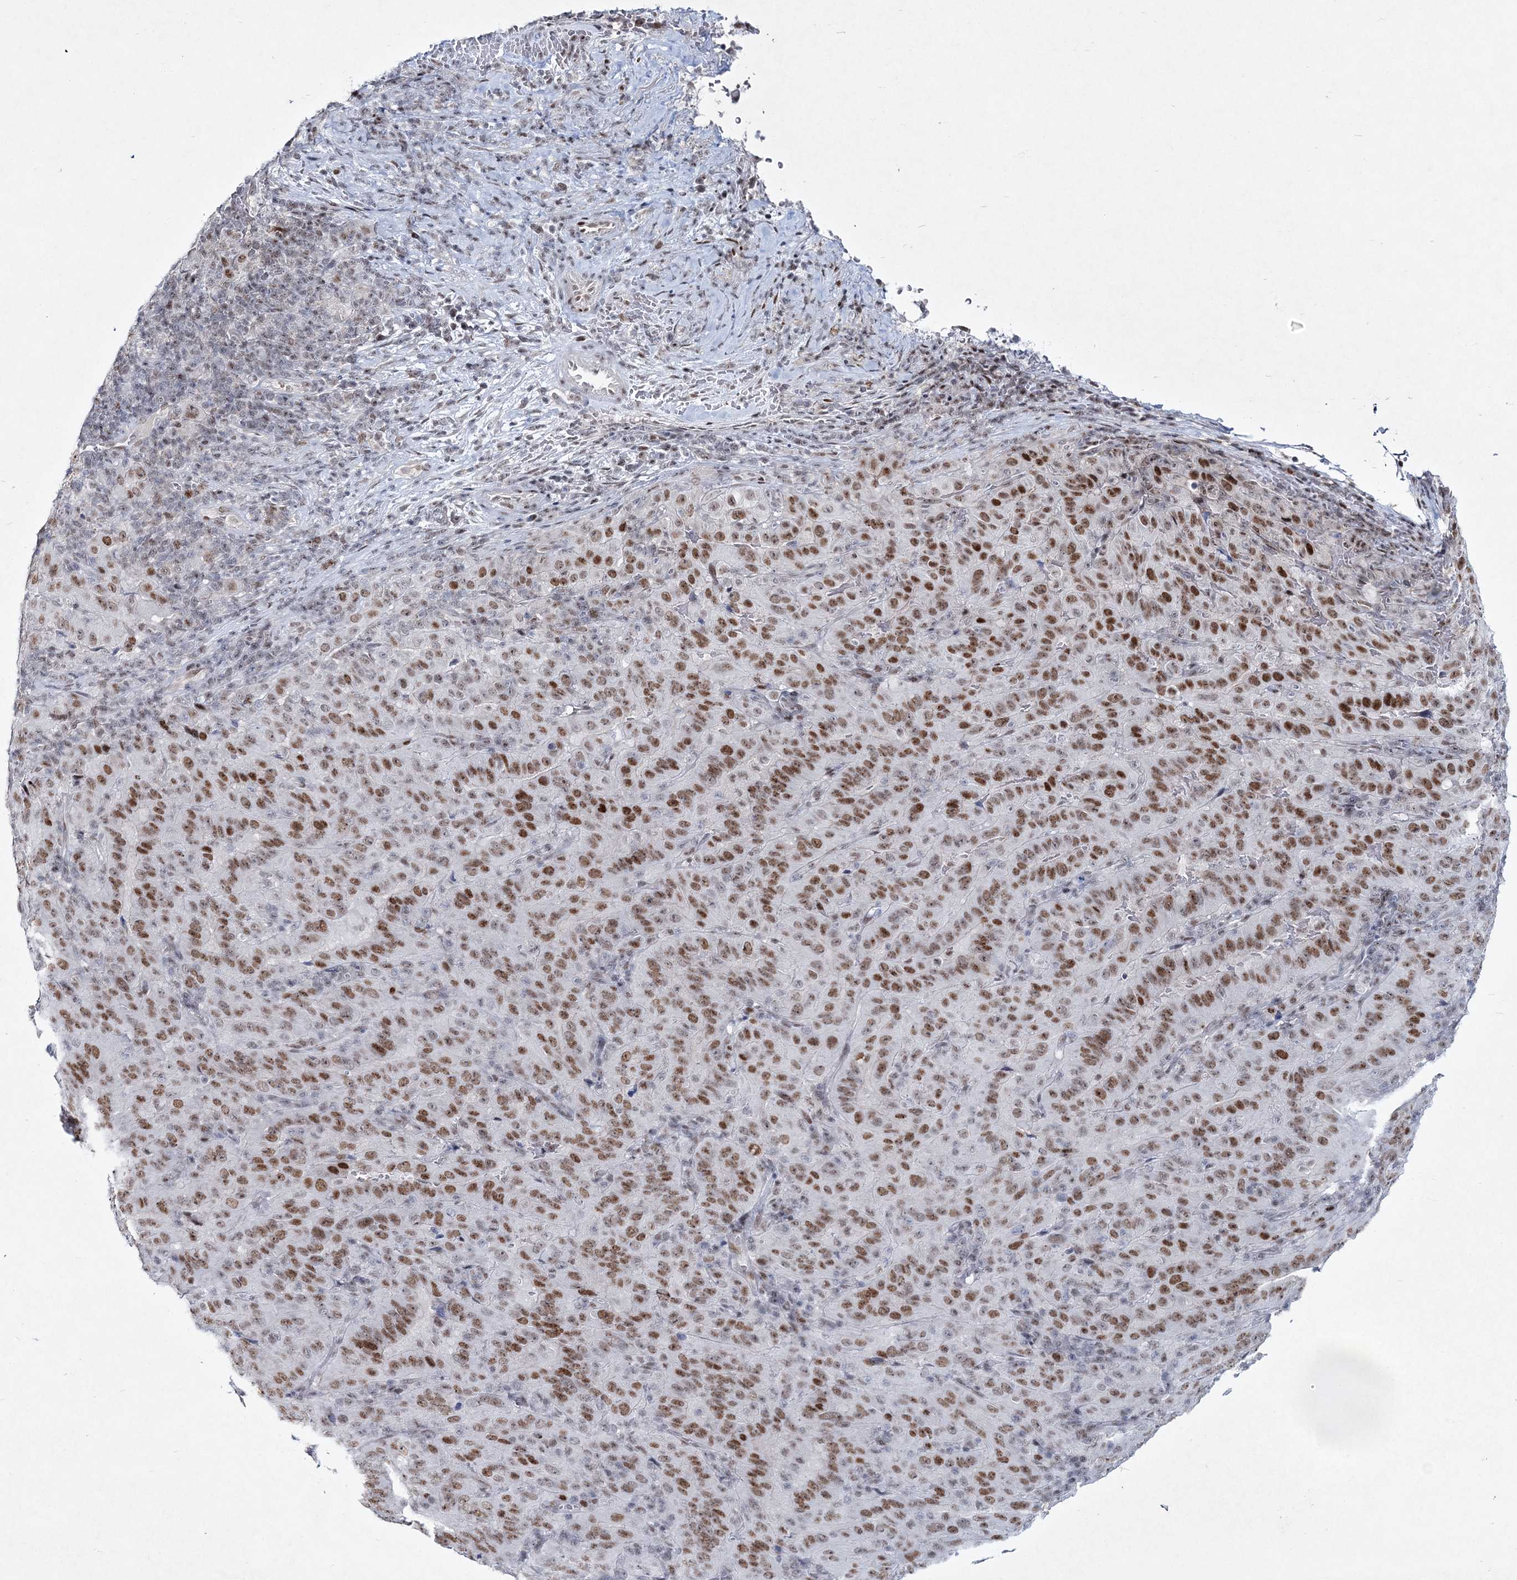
{"staining": {"intensity": "moderate", "quantity": ">75%", "location": "nuclear"}, "tissue": "pancreatic cancer", "cell_type": "Tumor cells", "image_type": "cancer", "snomed": [{"axis": "morphology", "description": "Adenocarcinoma, NOS"}, {"axis": "topography", "description": "Pancreas"}], "caption": "High-magnification brightfield microscopy of pancreatic cancer (adenocarcinoma) stained with DAB (3,3'-diaminobenzidine) (brown) and counterstained with hematoxylin (blue). tumor cells exhibit moderate nuclear positivity is identified in approximately>75% of cells.", "gene": "LRRFIP2", "patient": {"sex": "male", "age": 63}}